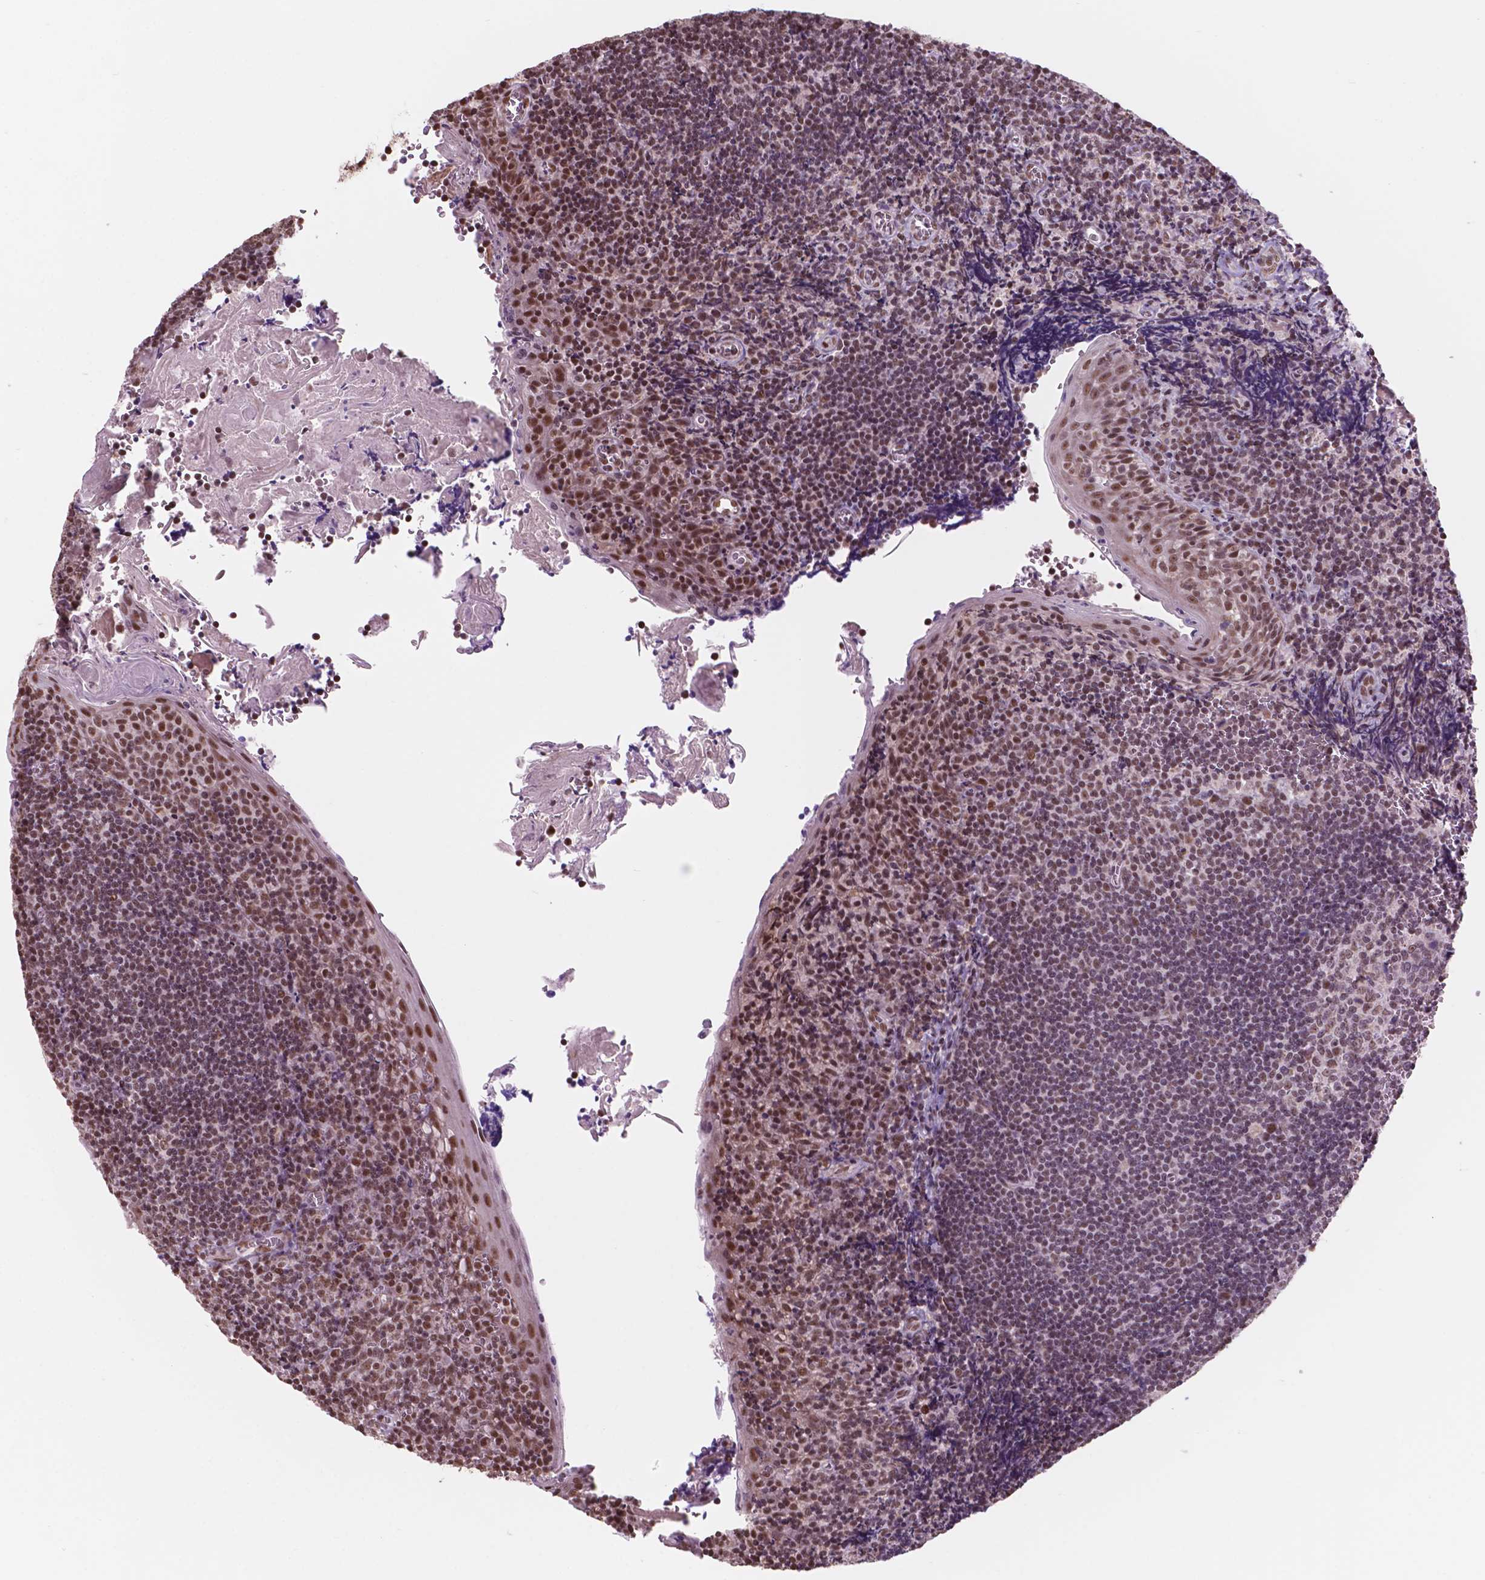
{"staining": {"intensity": "moderate", "quantity": ">75%", "location": "nuclear"}, "tissue": "tonsil", "cell_type": "Germinal center cells", "image_type": "normal", "snomed": [{"axis": "morphology", "description": "Normal tissue, NOS"}, {"axis": "morphology", "description": "Inflammation, NOS"}, {"axis": "topography", "description": "Tonsil"}], "caption": "This micrograph exhibits unremarkable tonsil stained with immunohistochemistry to label a protein in brown. The nuclear of germinal center cells show moderate positivity for the protein. Nuclei are counter-stained blue.", "gene": "NDUFA10", "patient": {"sex": "female", "age": 31}}